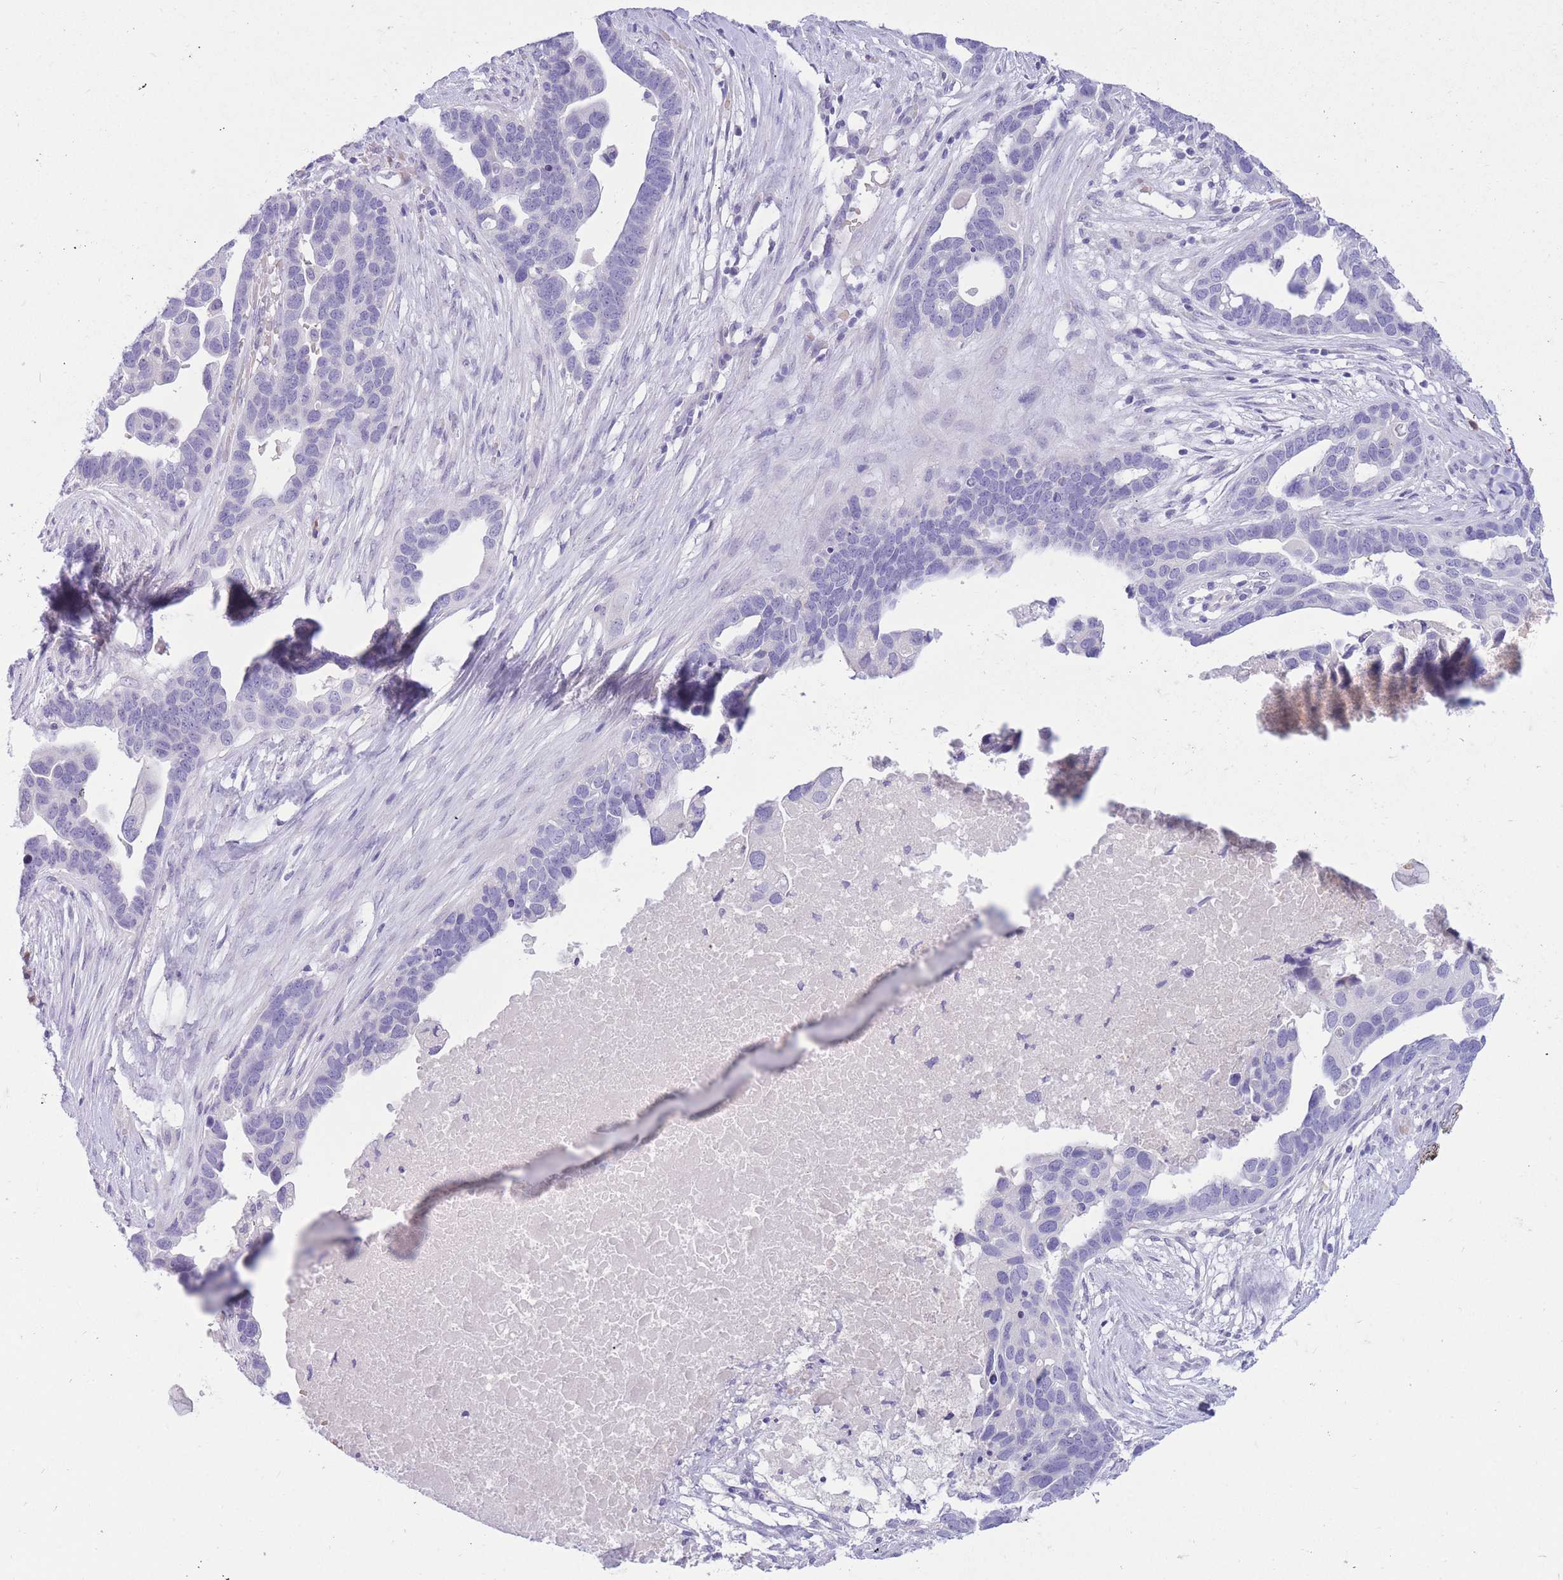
{"staining": {"intensity": "negative", "quantity": "none", "location": "none"}, "tissue": "ovarian cancer", "cell_type": "Tumor cells", "image_type": "cancer", "snomed": [{"axis": "morphology", "description": "Cystadenocarcinoma, serous, NOS"}, {"axis": "topography", "description": "Ovary"}], "caption": "Tumor cells show no significant positivity in ovarian serous cystadenocarcinoma.", "gene": "SSUH2", "patient": {"sex": "female", "age": 54}}